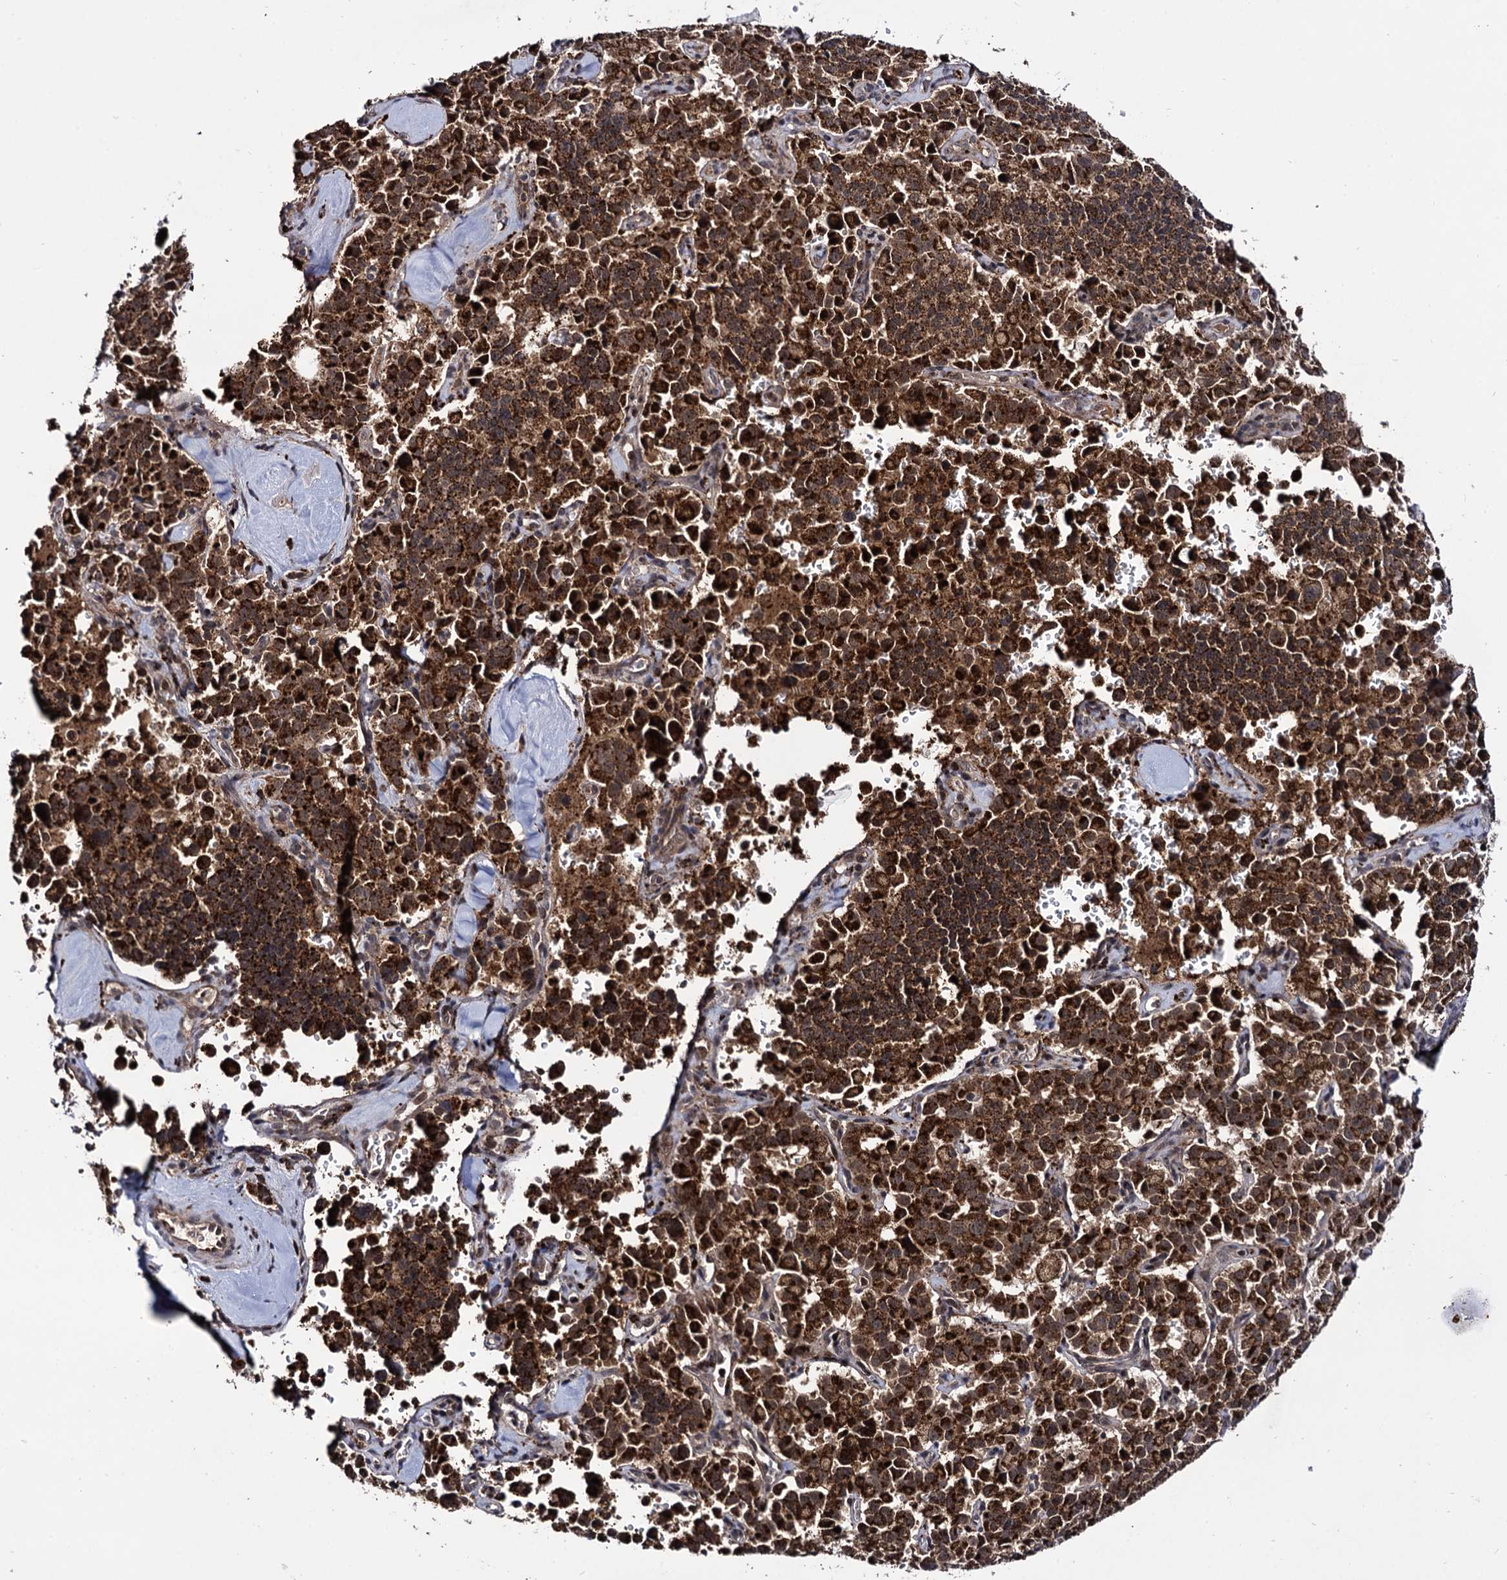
{"staining": {"intensity": "strong", "quantity": ">75%", "location": "cytoplasmic/membranous"}, "tissue": "pancreatic cancer", "cell_type": "Tumor cells", "image_type": "cancer", "snomed": [{"axis": "morphology", "description": "Adenocarcinoma, NOS"}, {"axis": "topography", "description": "Pancreas"}], "caption": "Immunohistochemistry (IHC) histopathology image of pancreatic adenocarcinoma stained for a protein (brown), which demonstrates high levels of strong cytoplasmic/membranous positivity in about >75% of tumor cells.", "gene": "MICAL2", "patient": {"sex": "male", "age": 65}}